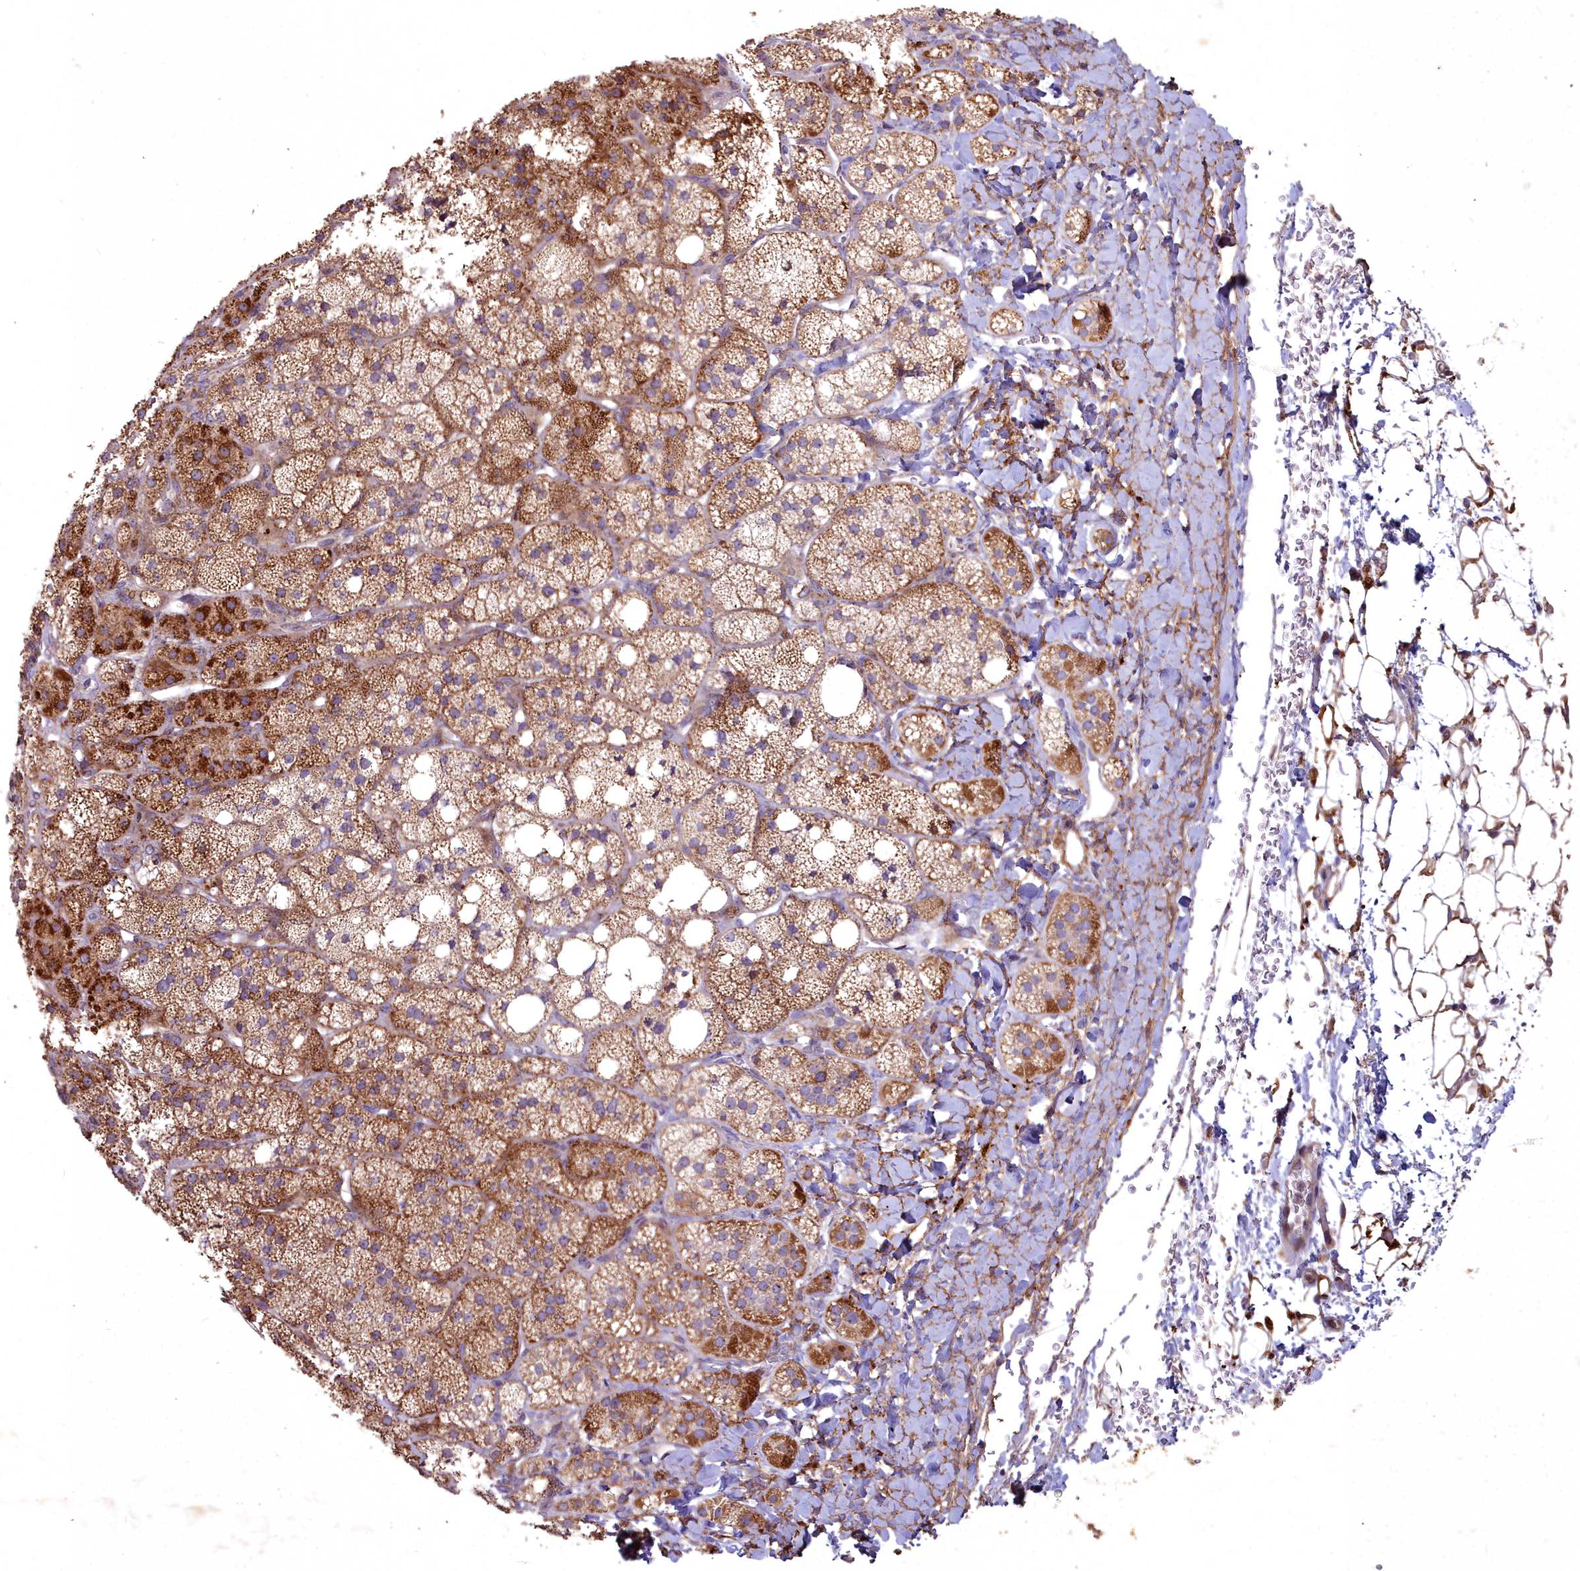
{"staining": {"intensity": "strong", "quantity": "25%-75%", "location": "cytoplasmic/membranous"}, "tissue": "adrenal gland", "cell_type": "Glandular cells", "image_type": "normal", "snomed": [{"axis": "morphology", "description": "Normal tissue, NOS"}, {"axis": "topography", "description": "Adrenal gland"}], "caption": "The immunohistochemical stain highlights strong cytoplasmic/membranous staining in glandular cells of unremarkable adrenal gland.", "gene": "COX11", "patient": {"sex": "male", "age": 61}}